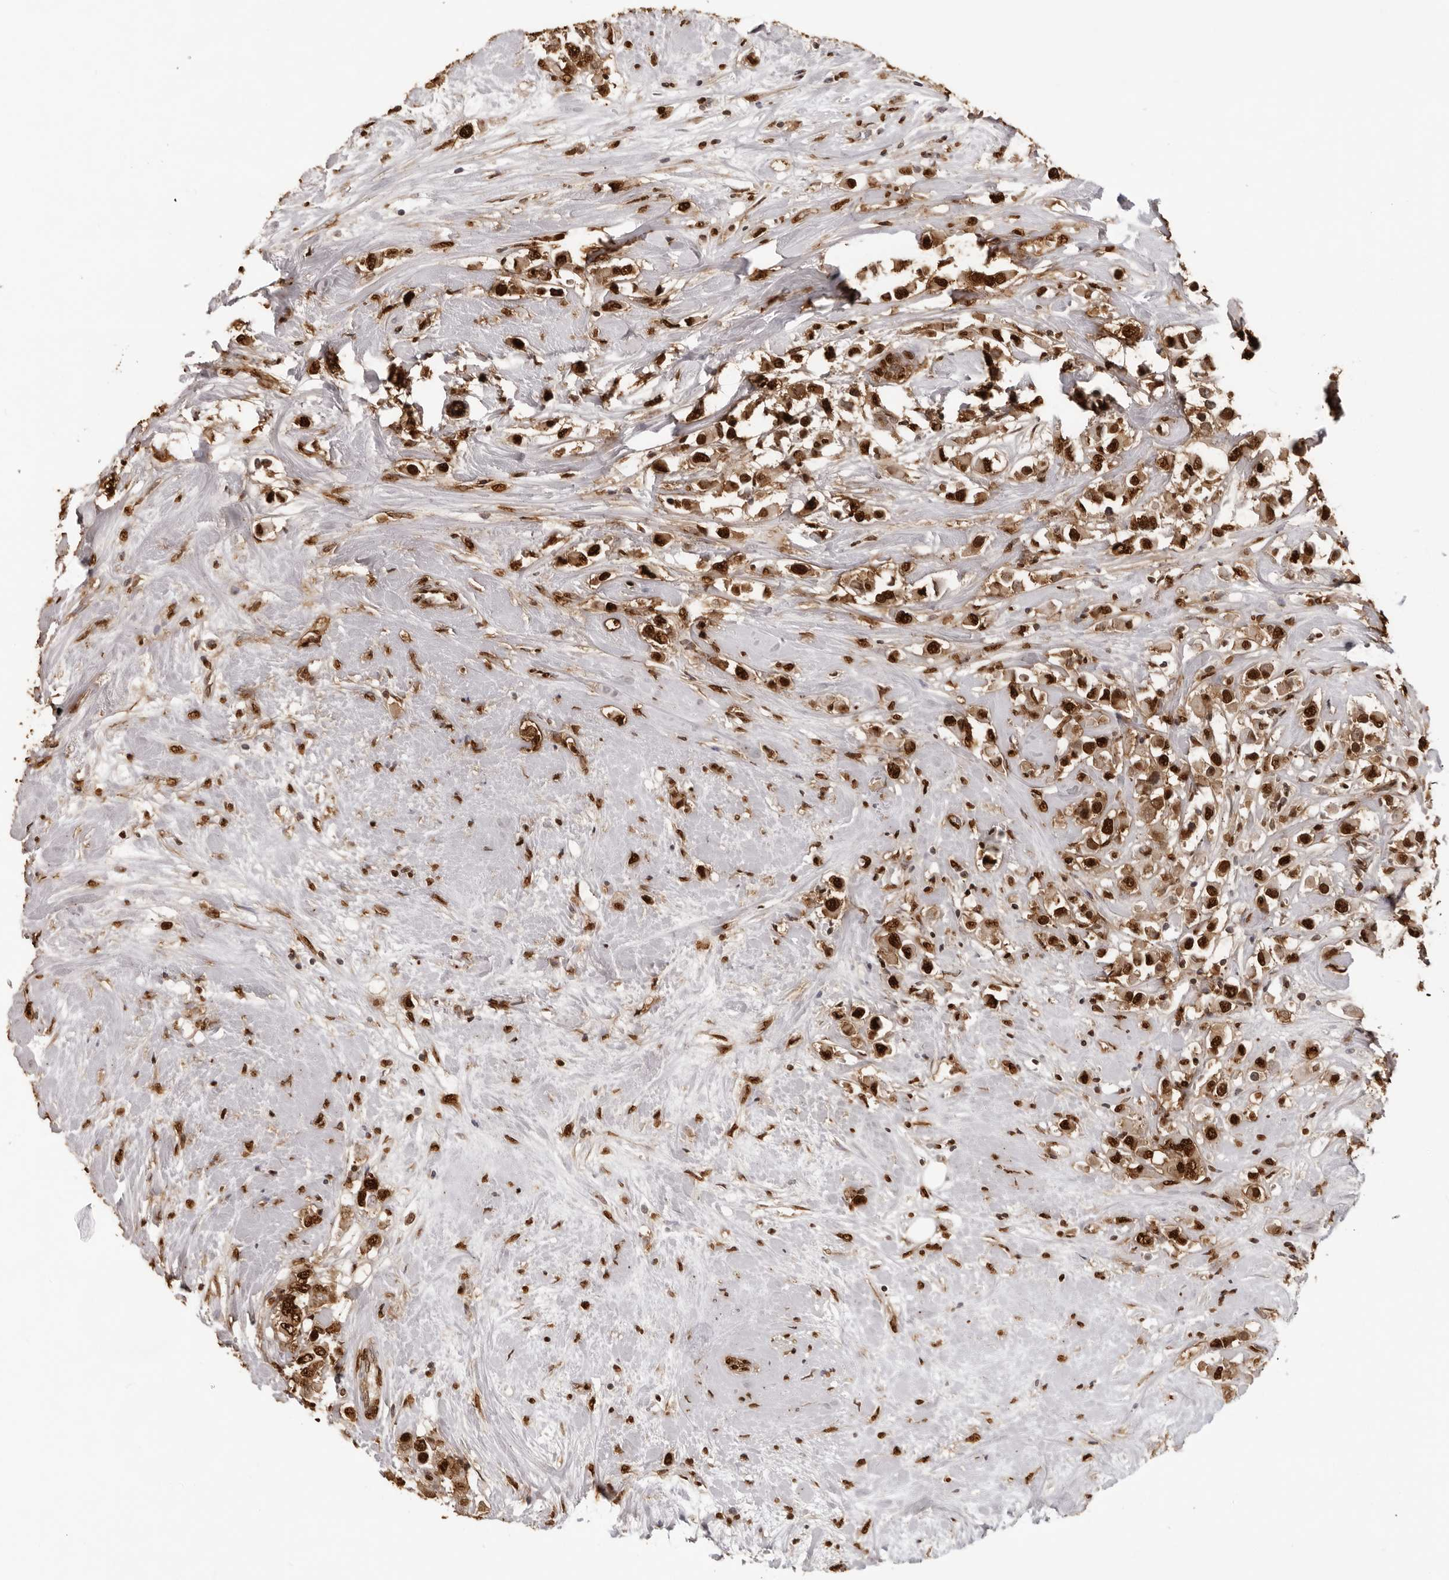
{"staining": {"intensity": "strong", "quantity": ">75%", "location": "nuclear"}, "tissue": "breast cancer", "cell_type": "Tumor cells", "image_type": "cancer", "snomed": [{"axis": "morphology", "description": "Duct carcinoma"}, {"axis": "topography", "description": "Breast"}], "caption": "IHC (DAB) staining of breast cancer demonstrates strong nuclear protein staining in approximately >75% of tumor cells. The staining is performed using DAB (3,3'-diaminobenzidine) brown chromogen to label protein expression. The nuclei are counter-stained blue using hematoxylin.", "gene": "ZFP91", "patient": {"sex": "female", "age": 61}}